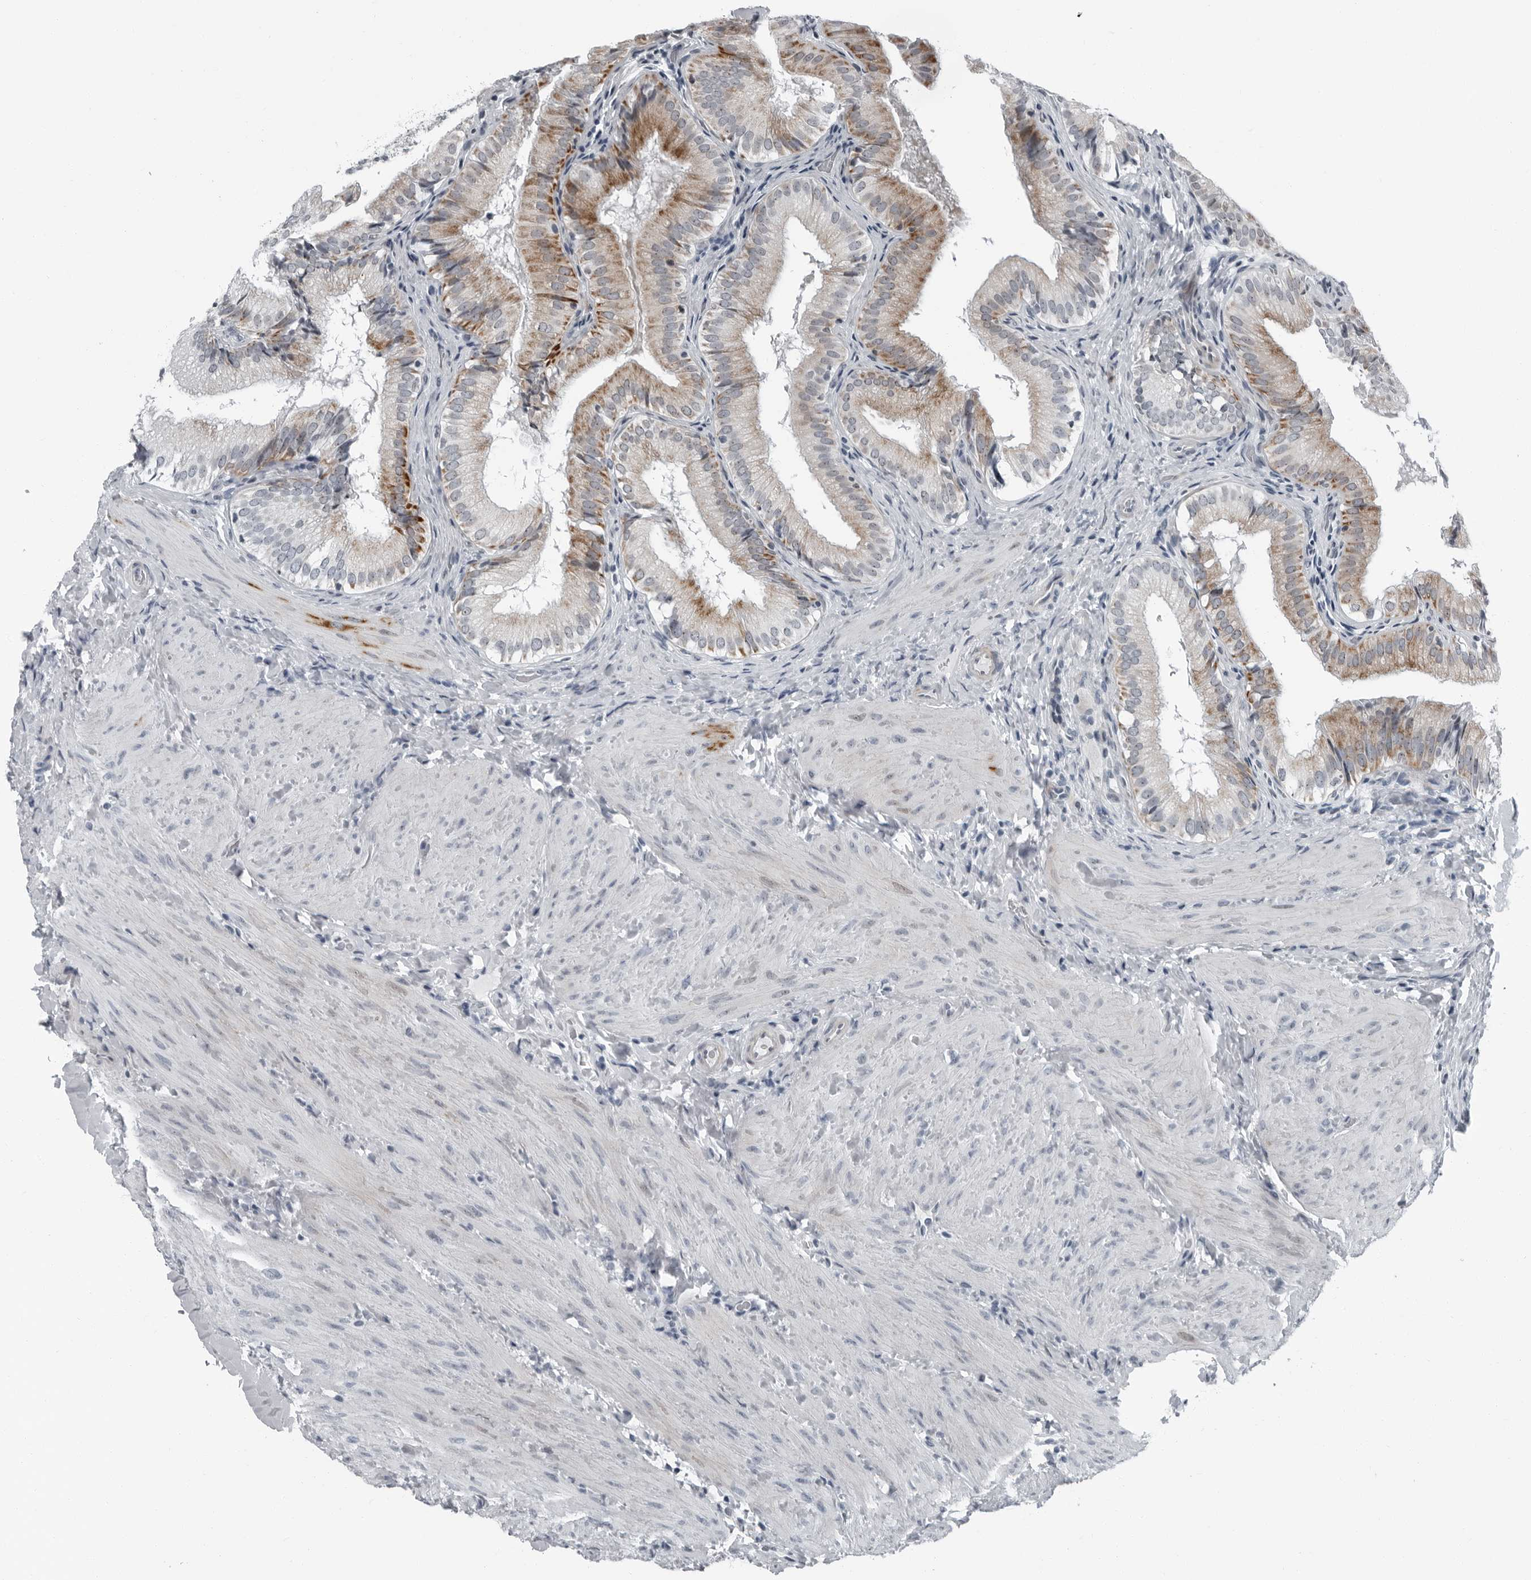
{"staining": {"intensity": "moderate", "quantity": ">75%", "location": "cytoplasmic/membranous,nuclear"}, "tissue": "gallbladder", "cell_type": "Glandular cells", "image_type": "normal", "snomed": [{"axis": "morphology", "description": "Normal tissue, NOS"}, {"axis": "topography", "description": "Gallbladder"}], "caption": "Glandular cells demonstrate medium levels of moderate cytoplasmic/membranous,nuclear staining in approximately >75% of cells in normal gallbladder.", "gene": "PDCD11", "patient": {"sex": "female", "age": 30}}